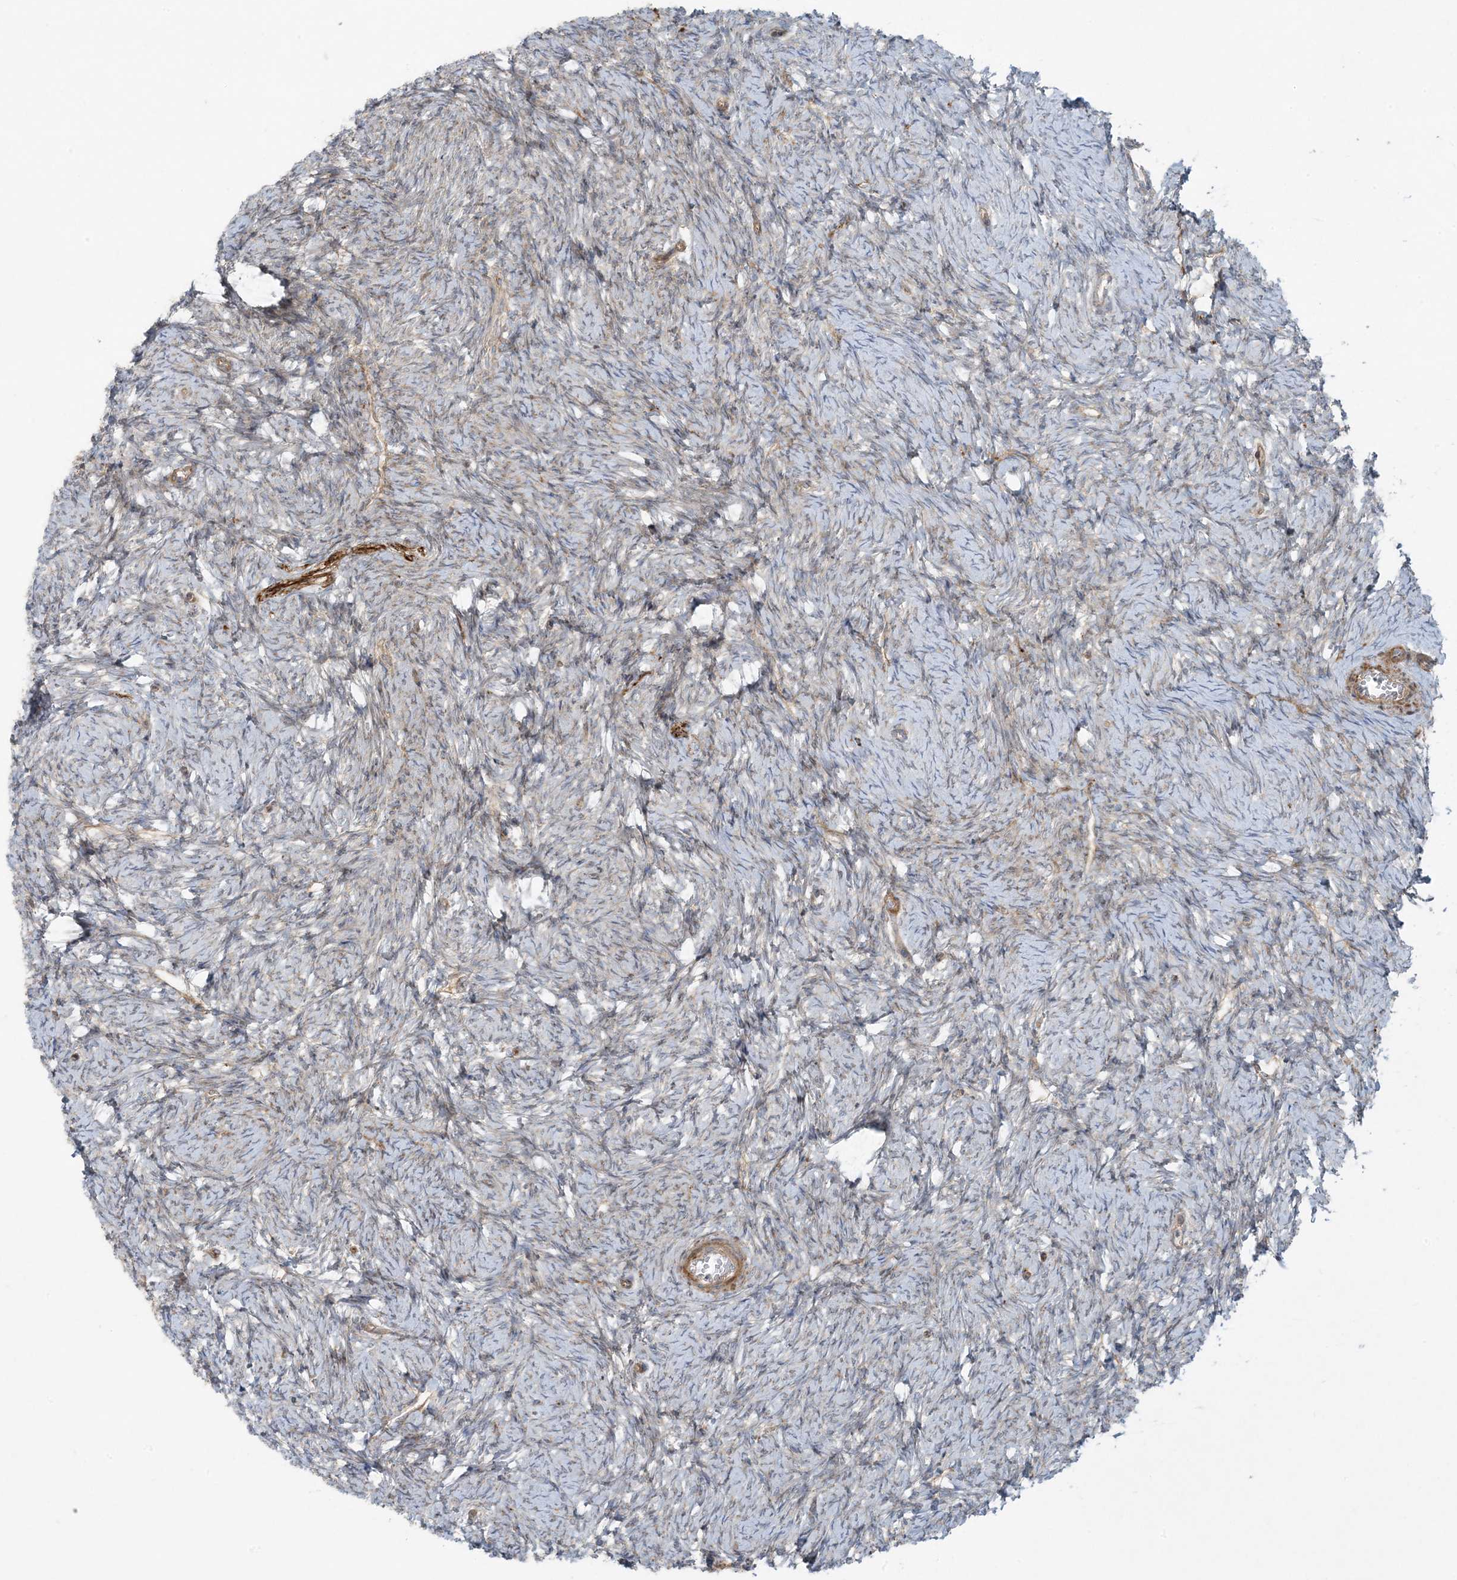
{"staining": {"intensity": "moderate", "quantity": ">75%", "location": "cytoplasmic/membranous"}, "tissue": "ovary", "cell_type": "Follicle cells", "image_type": "normal", "snomed": [{"axis": "morphology", "description": "Normal tissue, NOS"}, {"axis": "morphology", "description": "Cyst, NOS"}, {"axis": "topography", "description": "Ovary"}], "caption": "Immunohistochemistry (IHC) of benign human ovary displays medium levels of moderate cytoplasmic/membranous positivity in about >75% of follicle cells.", "gene": "PIK3R4", "patient": {"sex": "female", "age": 33}}